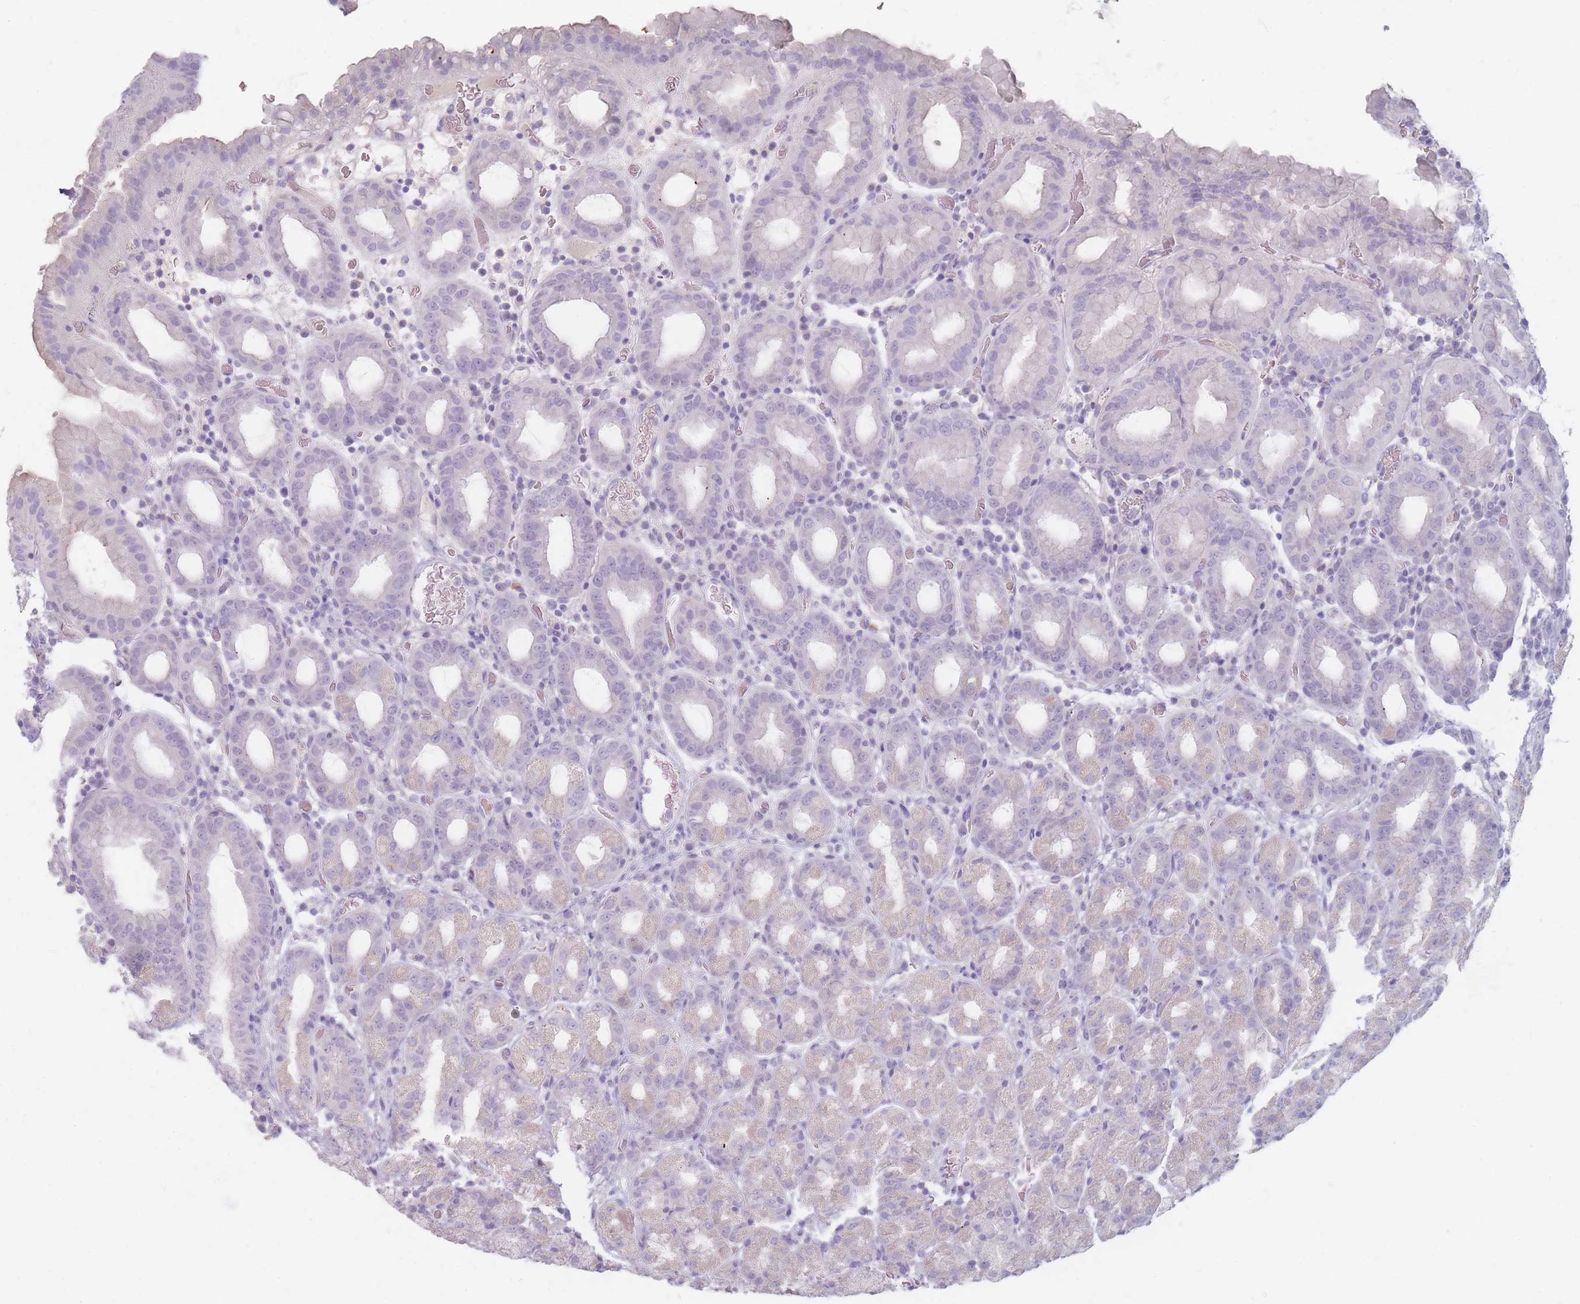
{"staining": {"intensity": "negative", "quantity": "none", "location": "none"}, "tissue": "stomach", "cell_type": "Glandular cells", "image_type": "normal", "snomed": [{"axis": "morphology", "description": "Normal tissue, NOS"}, {"axis": "topography", "description": "Stomach, upper"}, {"axis": "topography", "description": "Stomach, lower"}, {"axis": "topography", "description": "Small intestine"}], "caption": "This is an immunohistochemistry histopathology image of unremarkable stomach. There is no positivity in glandular cells.", "gene": "HELZ2", "patient": {"sex": "male", "age": 68}}